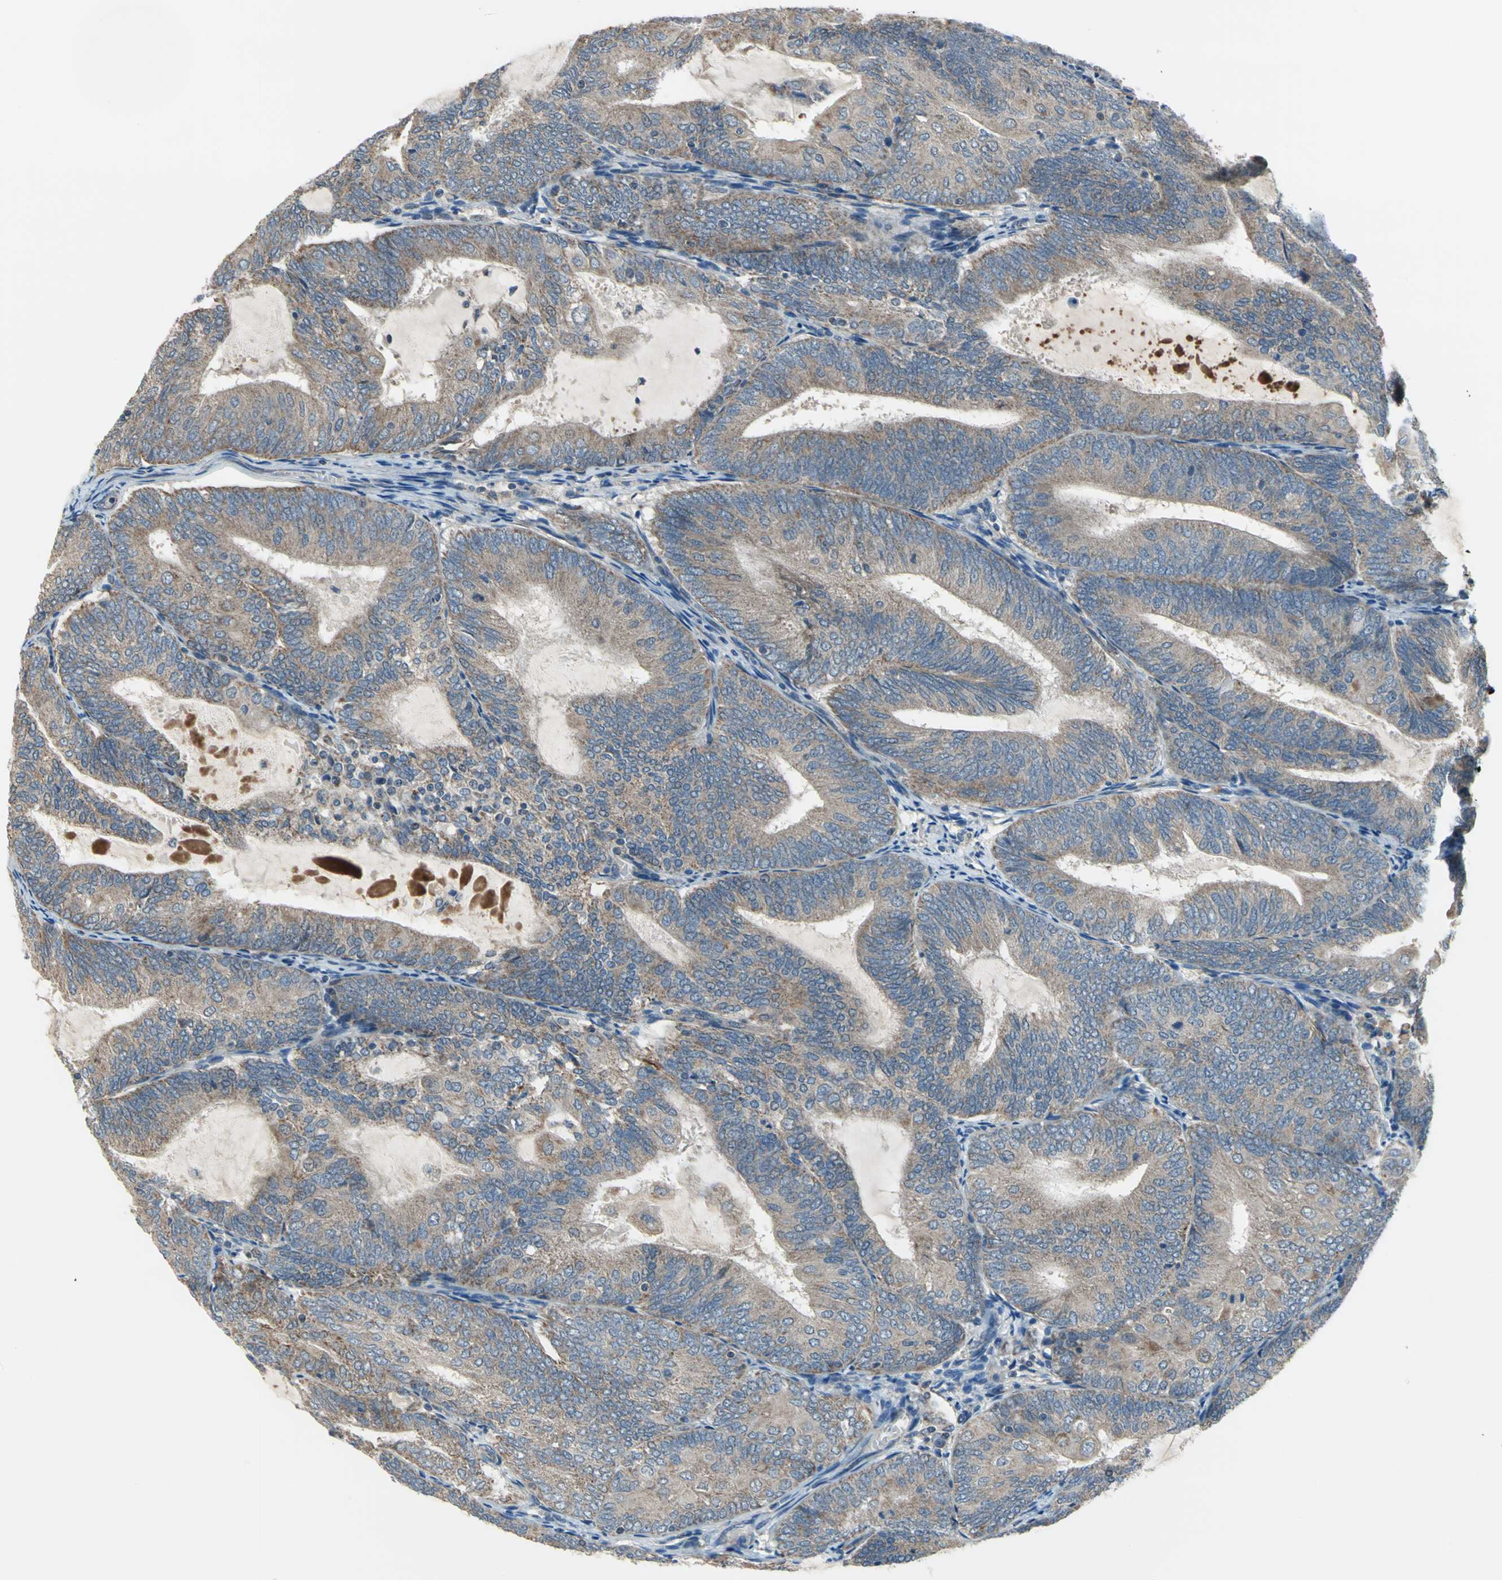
{"staining": {"intensity": "moderate", "quantity": ">75%", "location": "cytoplasmic/membranous"}, "tissue": "endometrial cancer", "cell_type": "Tumor cells", "image_type": "cancer", "snomed": [{"axis": "morphology", "description": "Adenocarcinoma, NOS"}, {"axis": "topography", "description": "Endometrium"}], "caption": "Tumor cells show medium levels of moderate cytoplasmic/membranous expression in approximately >75% of cells in human endometrial cancer.", "gene": "TRAK1", "patient": {"sex": "female", "age": 81}}